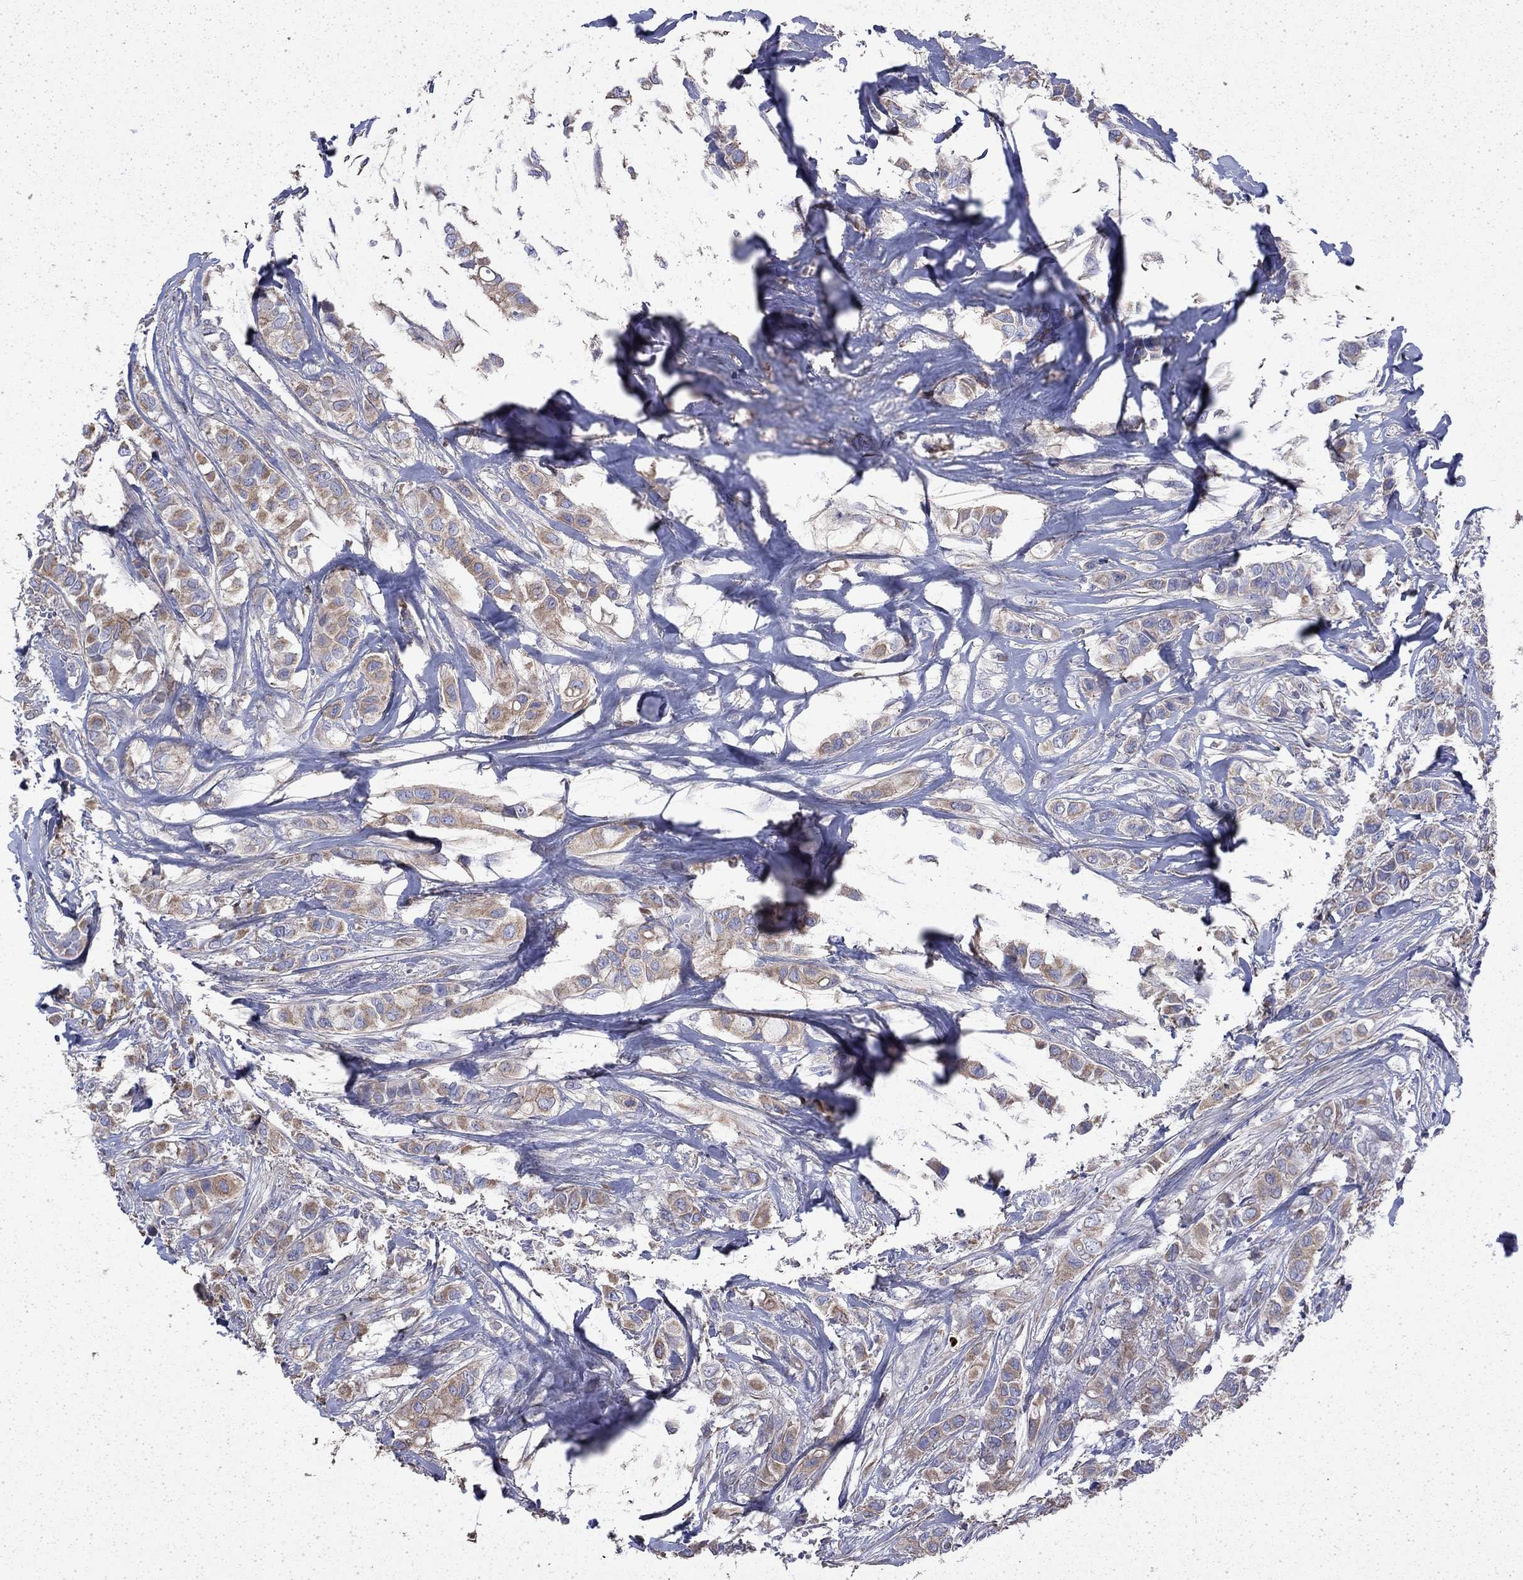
{"staining": {"intensity": "moderate", "quantity": "25%-75%", "location": "cytoplasmic/membranous"}, "tissue": "breast cancer", "cell_type": "Tumor cells", "image_type": "cancer", "snomed": [{"axis": "morphology", "description": "Duct carcinoma"}, {"axis": "topography", "description": "Breast"}], "caption": "Protein expression analysis of human breast intraductal carcinoma reveals moderate cytoplasmic/membranous expression in about 25%-75% of tumor cells. The protein of interest is shown in brown color, while the nuclei are stained blue.", "gene": "DTNA", "patient": {"sex": "female", "age": 85}}